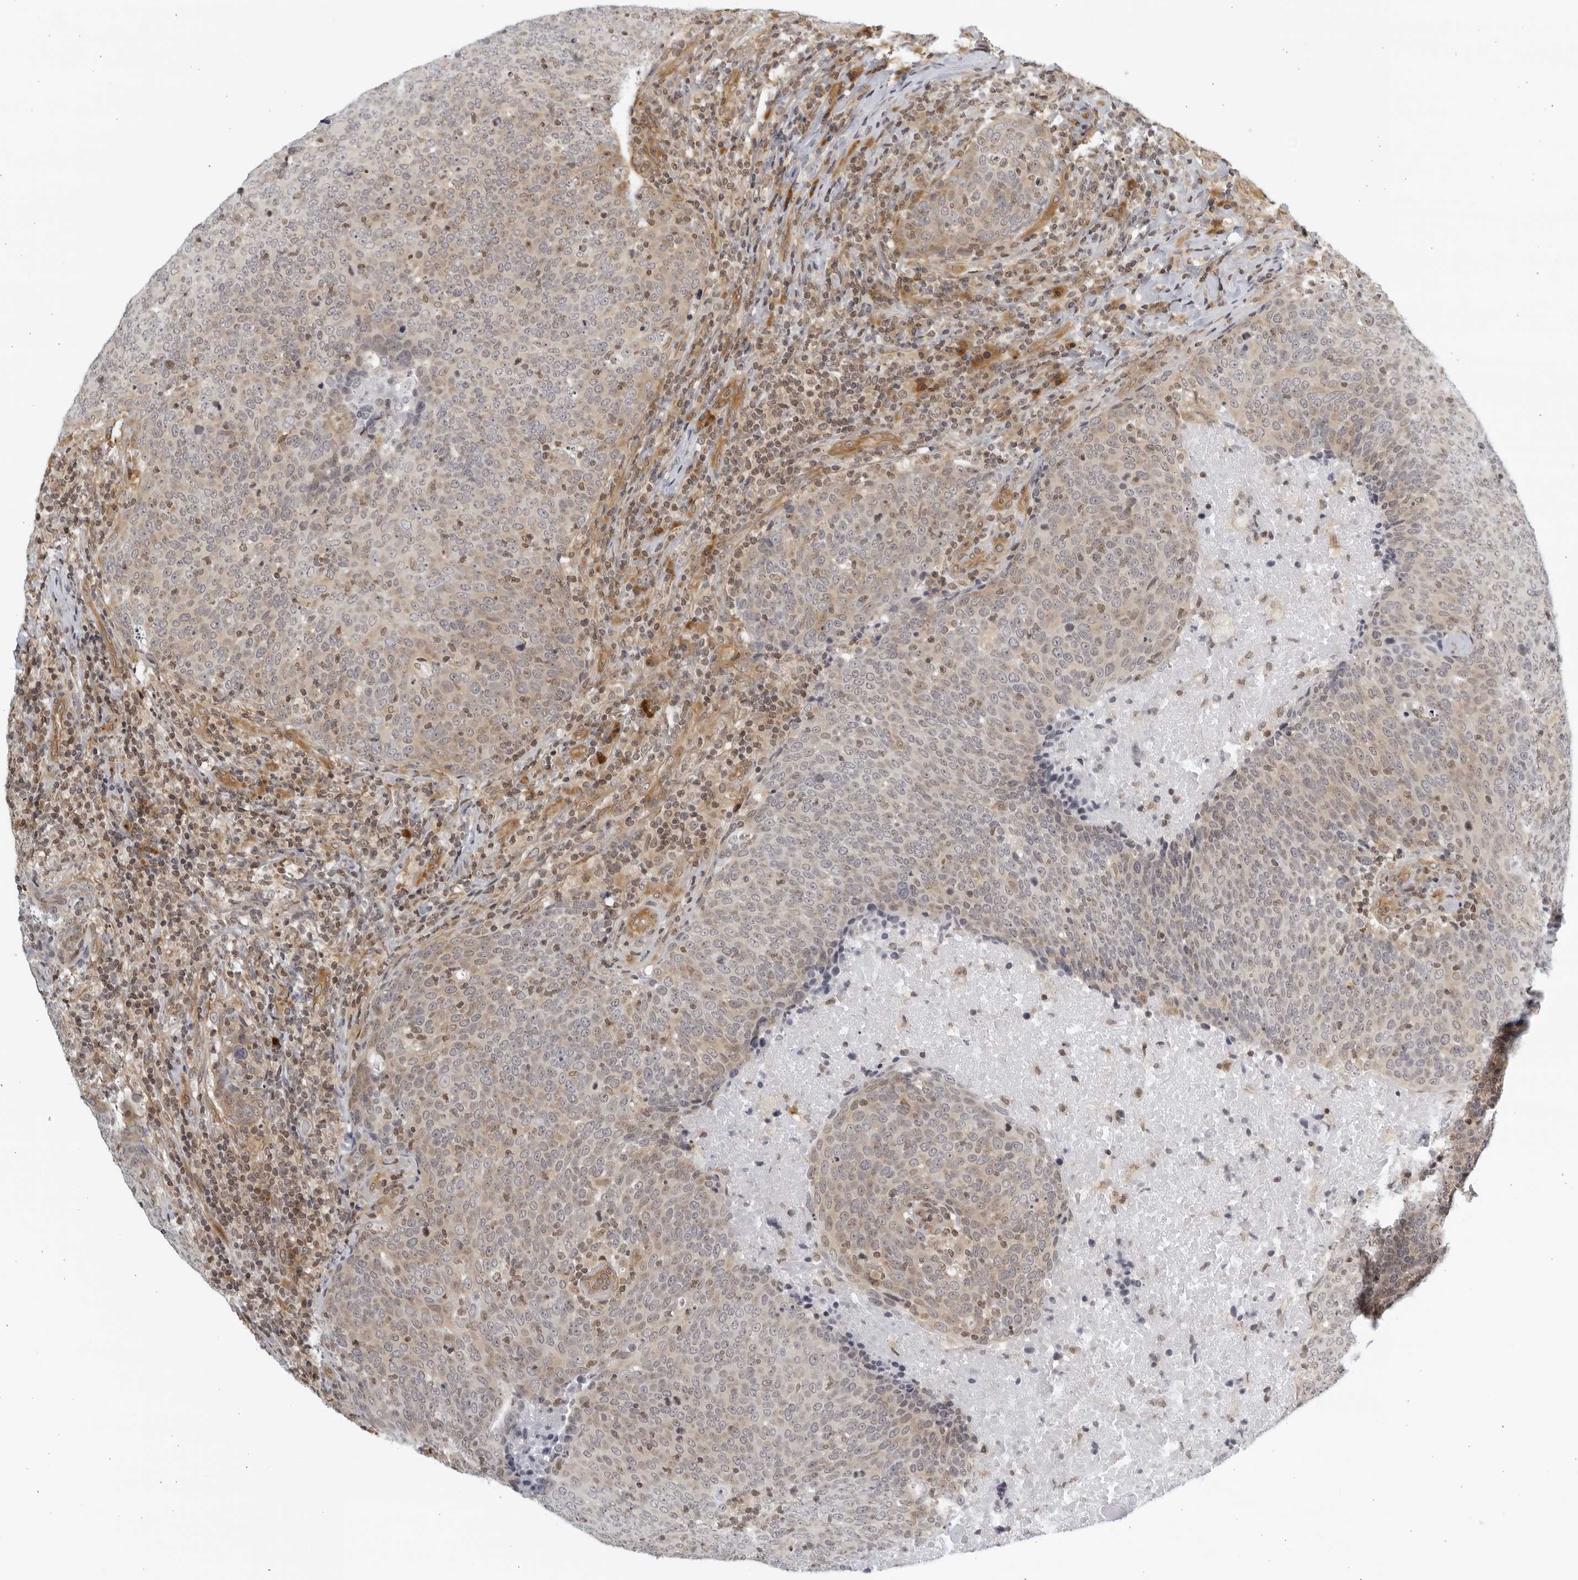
{"staining": {"intensity": "weak", "quantity": "25%-75%", "location": "nuclear"}, "tissue": "head and neck cancer", "cell_type": "Tumor cells", "image_type": "cancer", "snomed": [{"axis": "morphology", "description": "Squamous cell carcinoma, NOS"}, {"axis": "morphology", "description": "Squamous cell carcinoma, metastatic, NOS"}, {"axis": "topography", "description": "Lymph node"}, {"axis": "topography", "description": "Head-Neck"}], "caption": "Brown immunohistochemical staining in head and neck metastatic squamous cell carcinoma exhibits weak nuclear expression in approximately 25%-75% of tumor cells.", "gene": "SERTAD4", "patient": {"sex": "male", "age": 62}}